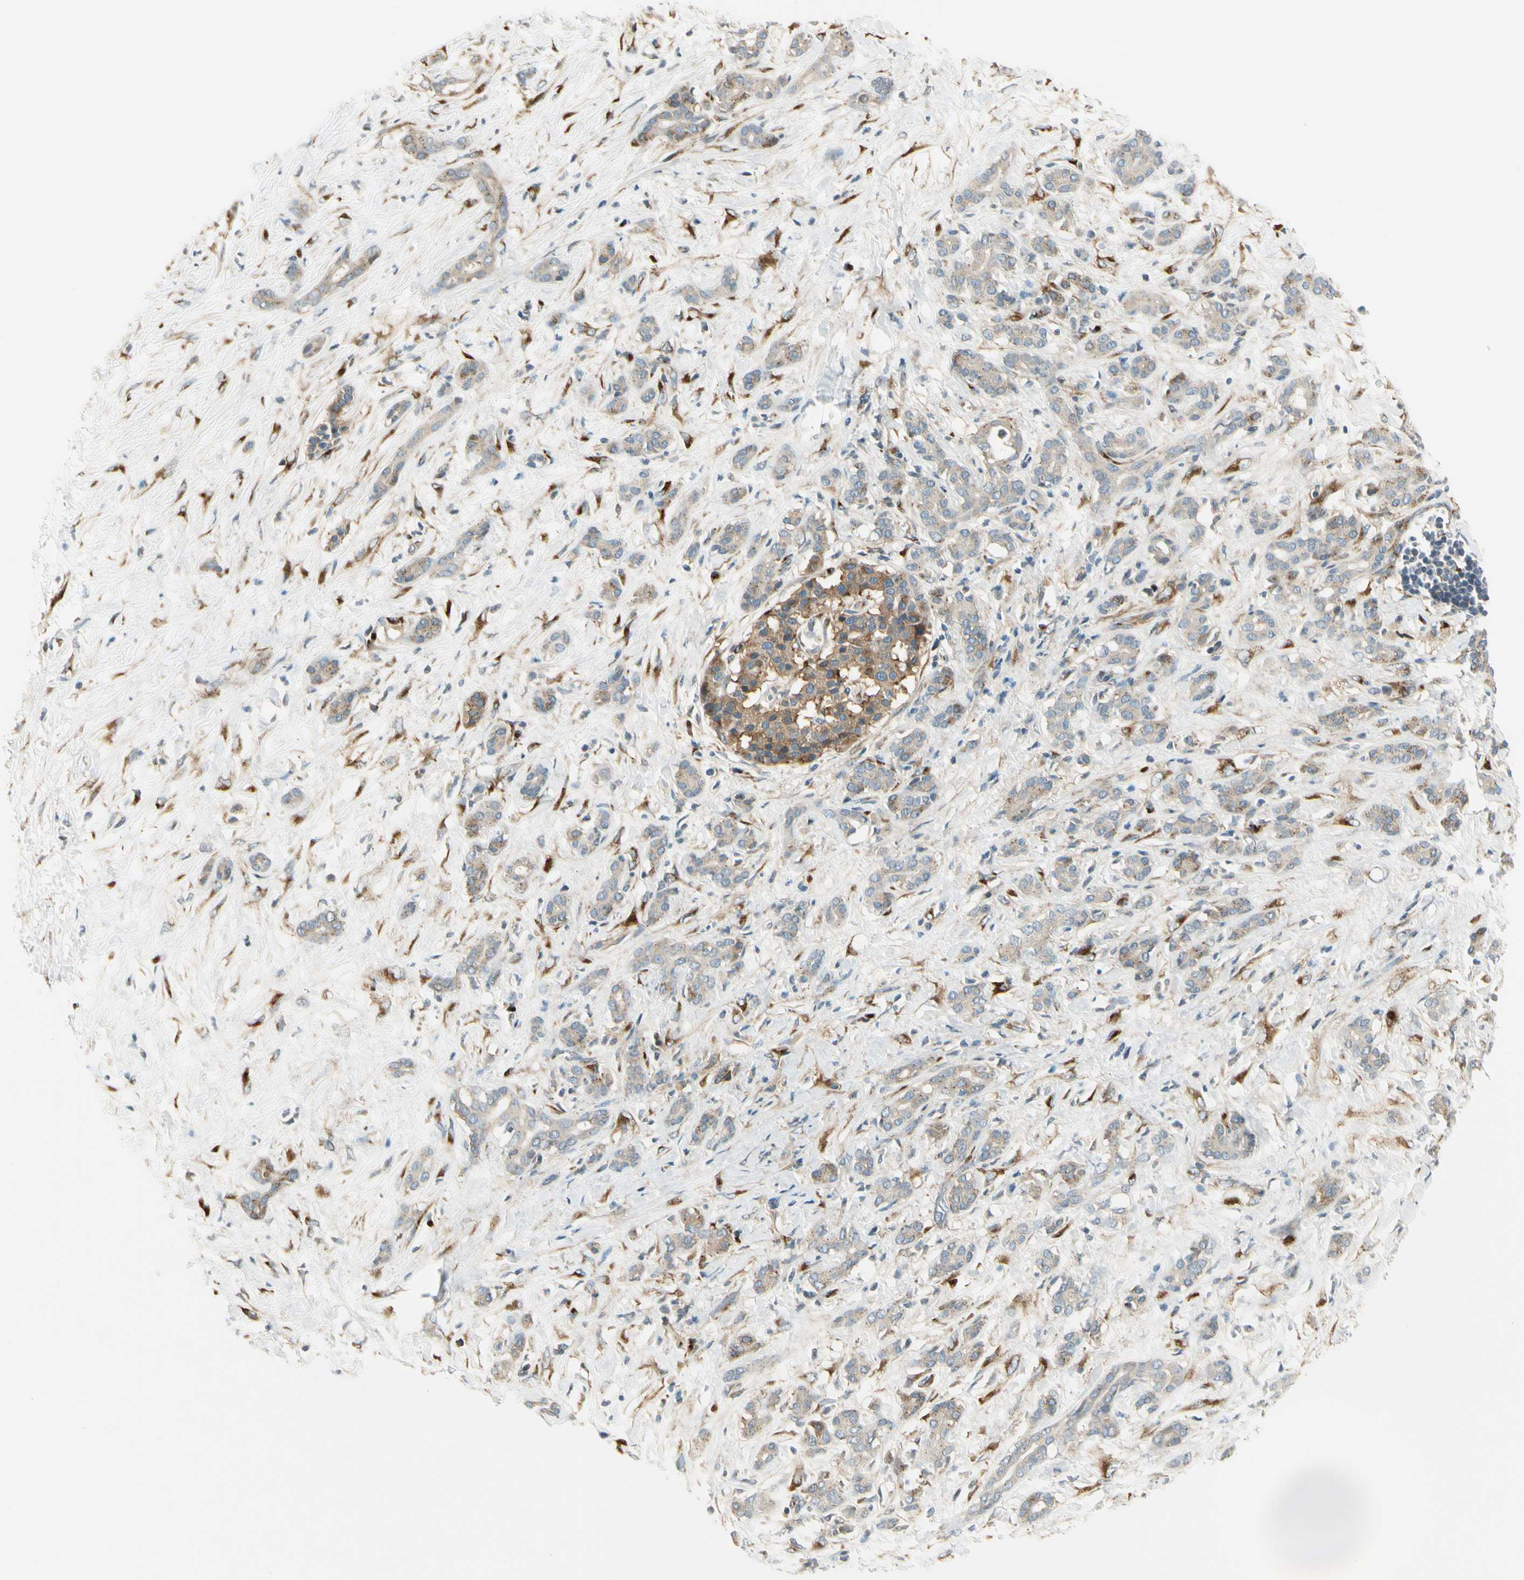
{"staining": {"intensity": "weak", "quantity": ">75%", "location": "cytoplasmic/membranous"}, "tissue": "pancreatic cancer", "cell_type": "Tumor cells", "image_type": "cancer", "snomed": [{"axis": "morphology", "description": "Adenocarcinoma, NOS"}, {"axis": "topography", "description": "Pancreas"}], "caption": "Immunohistochemical staining of human pancreatic cancer (adenocarcinoma) reveals low levels of weak cytoplasmic/membranous protein positivity in approximately >75% of tumor cells. The protein is stained brown, and the nuclei are stained in blue (DAB IHC with brightfield microscopy, high magnification).", "gene": "MANSC1", "patient": {"sex": "male", "age": 41}}